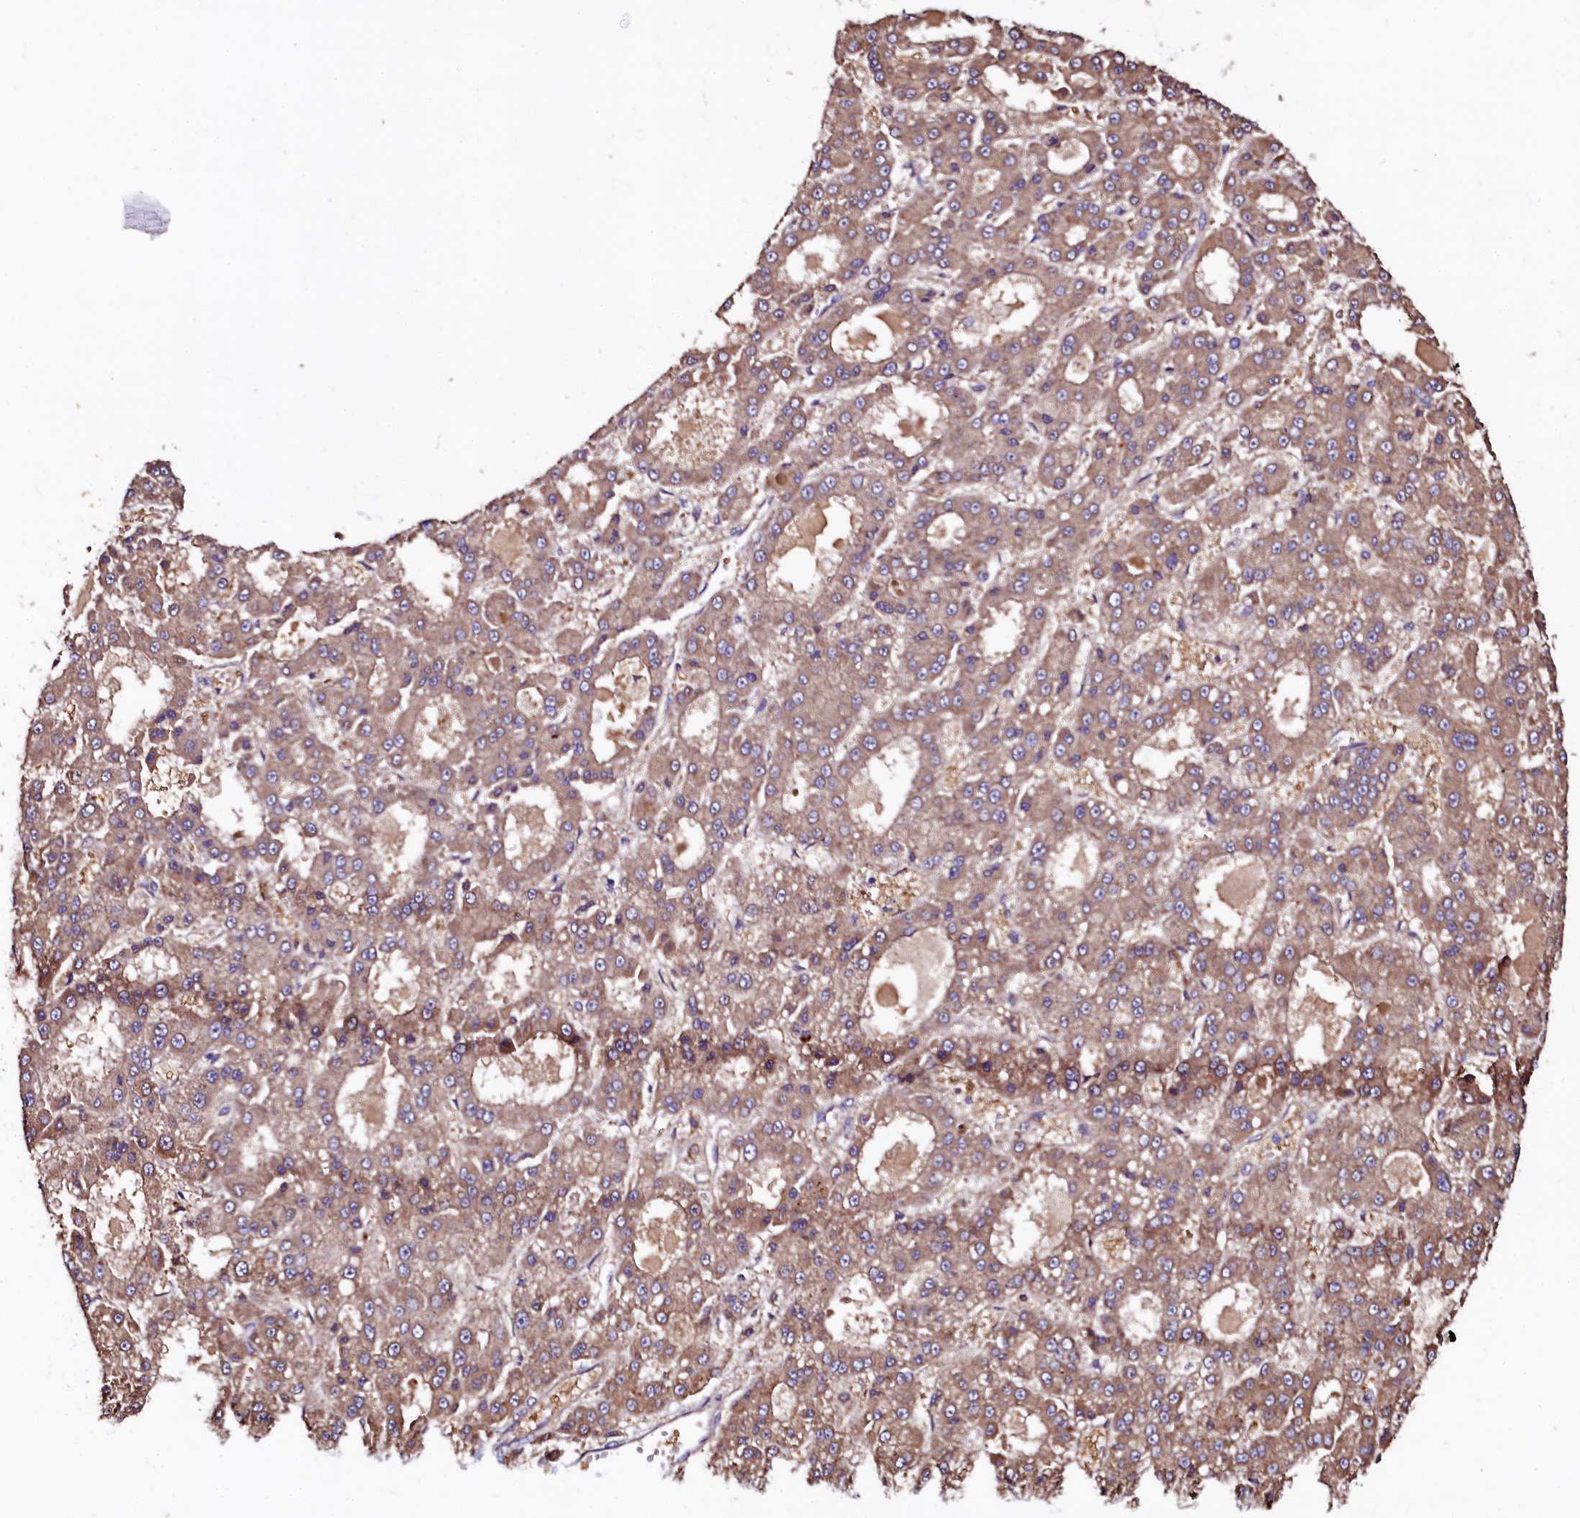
{"staining": {"intensity": "moderate", "quantity": ">75%", "location": "cytoplasmic/membranous"}, "tissue": "liver cancer", "cell_type": "Tumor cells", "image_type": "cancer", "snomed": [{"axis": "morphology", "description": "Carcinoma, Hepatocellular, NOS"}, {"axis": "topography", "description": "Liver"}], "caption": "Liver cancer (hepatocellular carcinoma) stained with a protein marker reveals moderate staining in tumor cells.", "gene": "APPL2", "patient": {"sex": "male", "age": 70}}